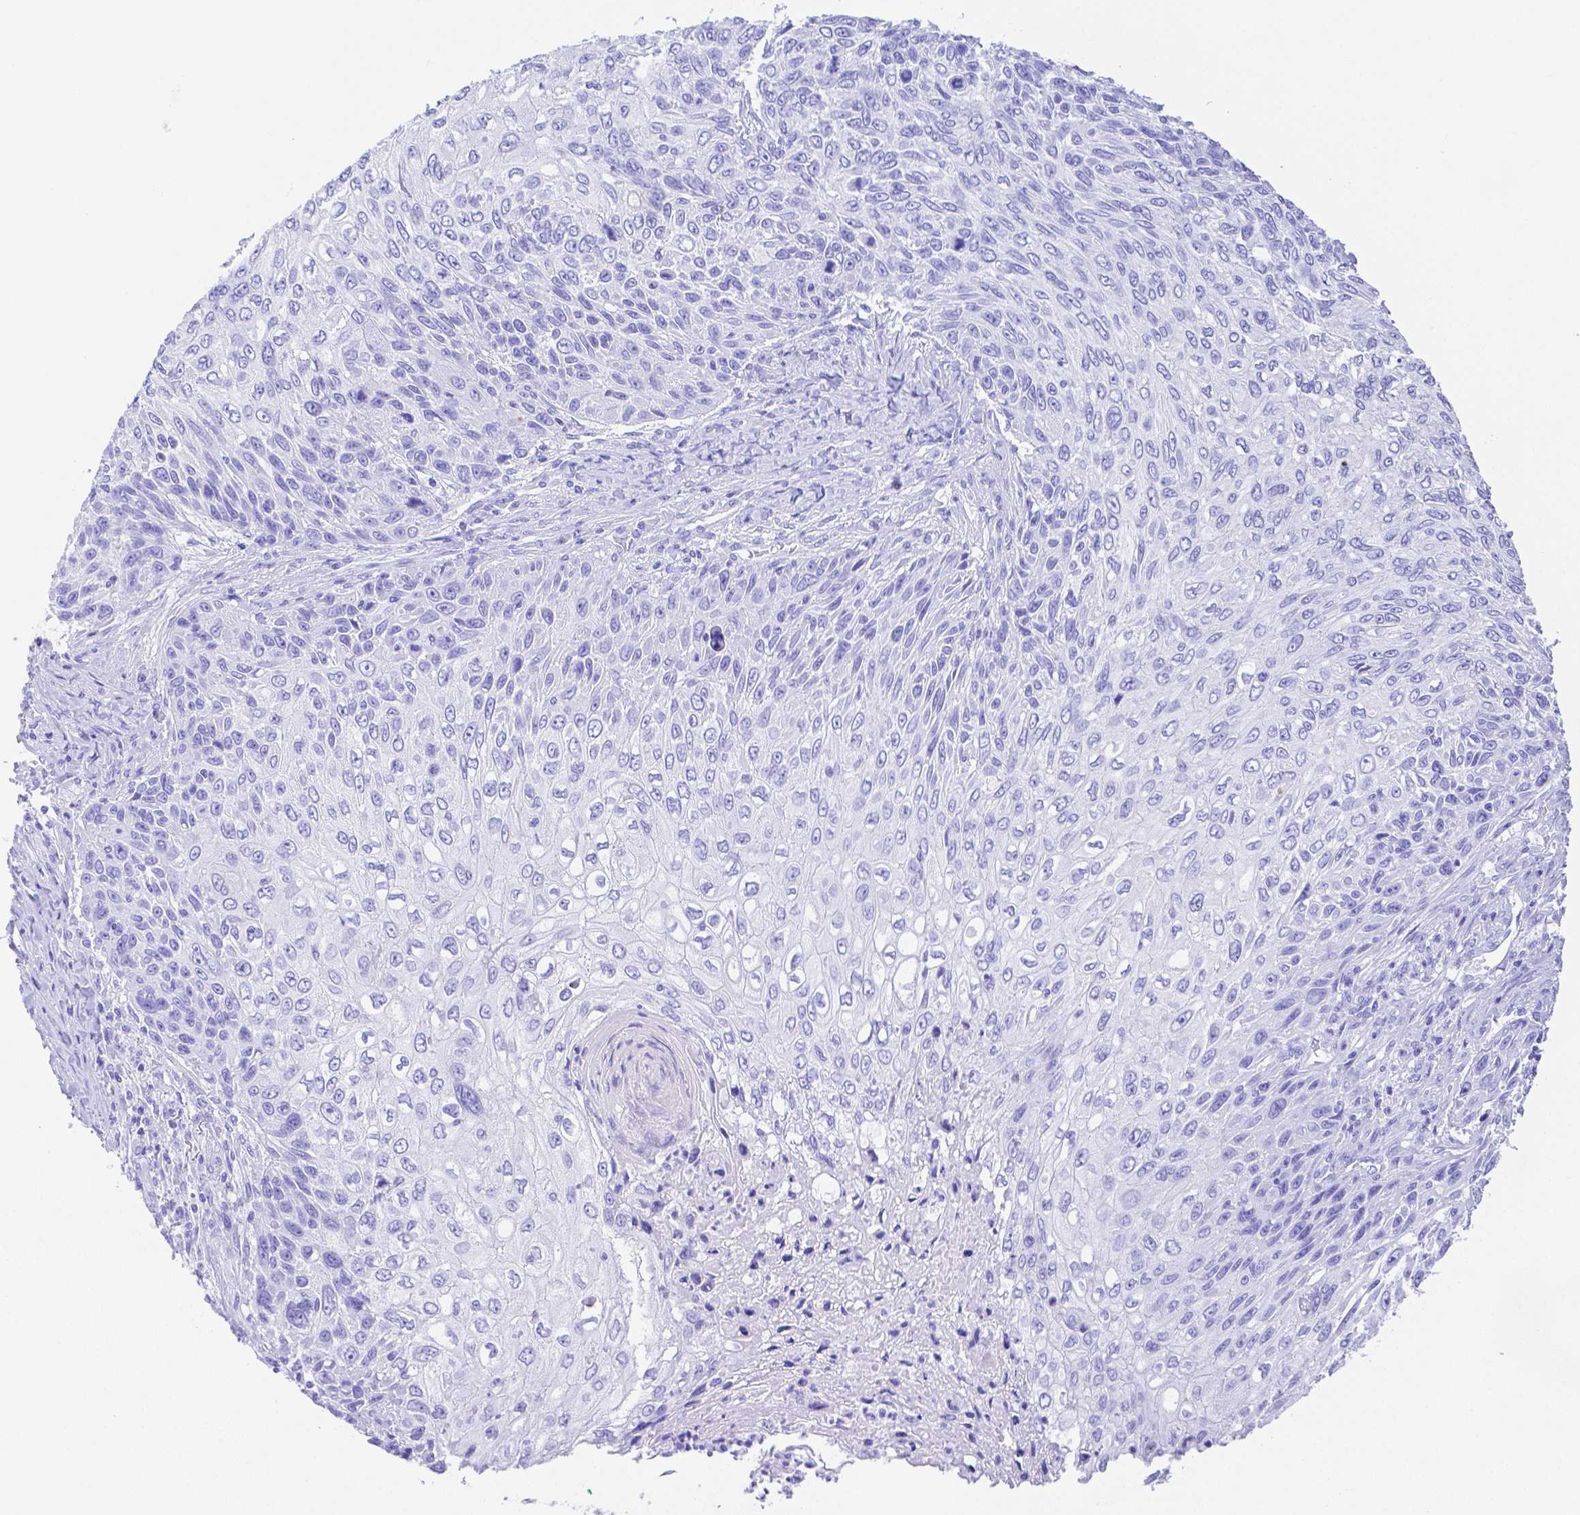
{"staining": {"intensity": "negative", "quantity": "none", "location": "none"}, "tissue": "skin cancer", "cell_type": "Tumor cells", "image_type": "cancer", "snomed": [{"axis": "morphology", "description": "Squamous cell carcinoma, NOS"}, {"axis": "topography", "description": "Skin"}], "caption": "Tumor cells show no significant staining in squamous cell carcinoma (skin).", "gene": "SMR3A", "patient": {"sex": "male", "age": 92}}